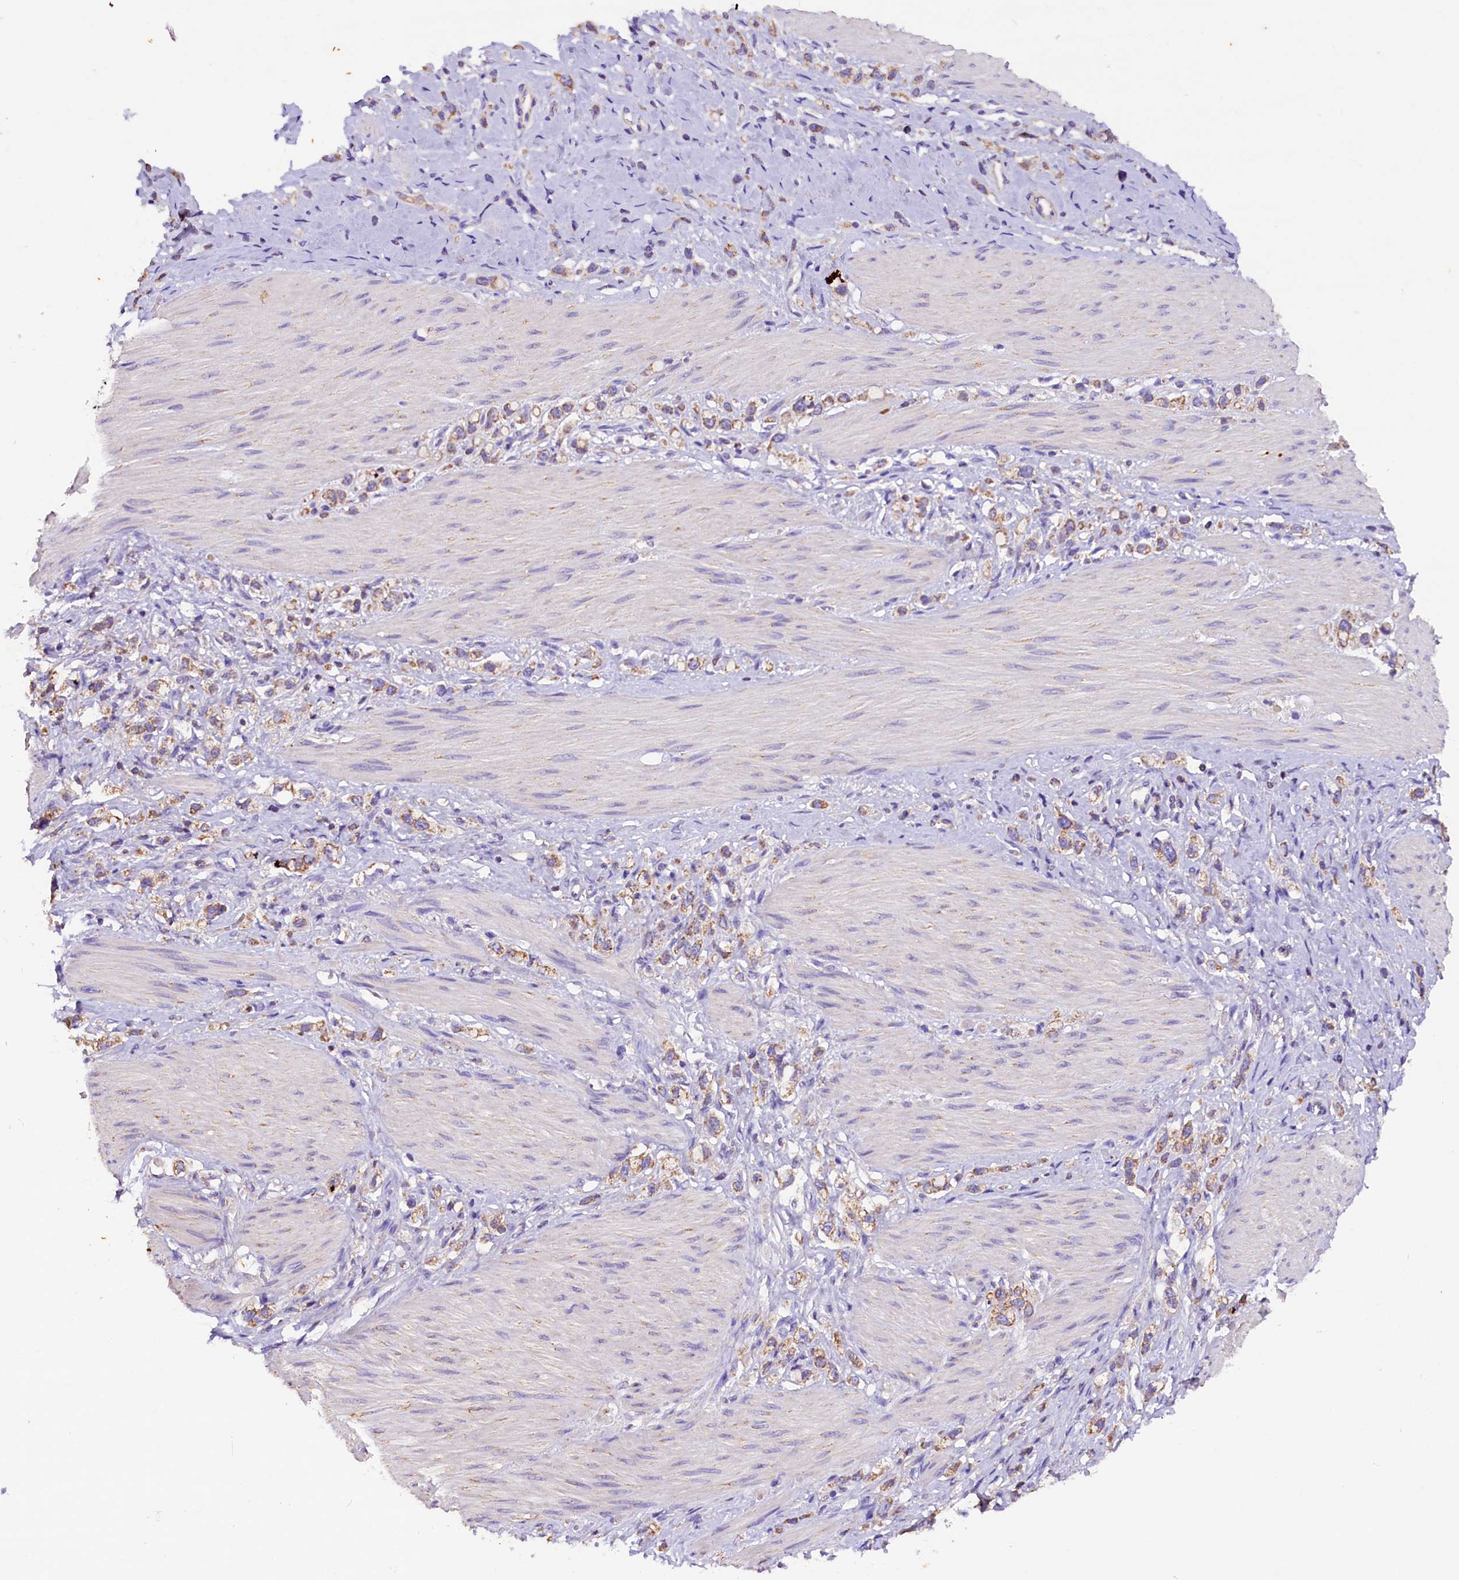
{"staining": {"intensity": "weak", "quantity": ">75%", "location": "cytoplasmic/membranous"}, "tissue": "stomach cancer", "cell_type": "Tumor cells", "image_type": "cancer", "snomed": [{"axis": "morphology", "description": "Adenocarcinoma, NOS"}, {"axis": "topography", "description": "Stomach"}], "caption": "Immunohistochemistry of stomach adenocarcinoma shows low levels of weak cytoplasmic/membranous positivity in about >75% of tumor cells. The staining was performed using DAB (3,3'-diaminobenzidine) to visualize the protein expression in brown, while the nuclei were stained in blue with hematoxylin (Magnification: 20x).", "gene": "SIX5", "patient": {"sex": "female", "age": 65}}